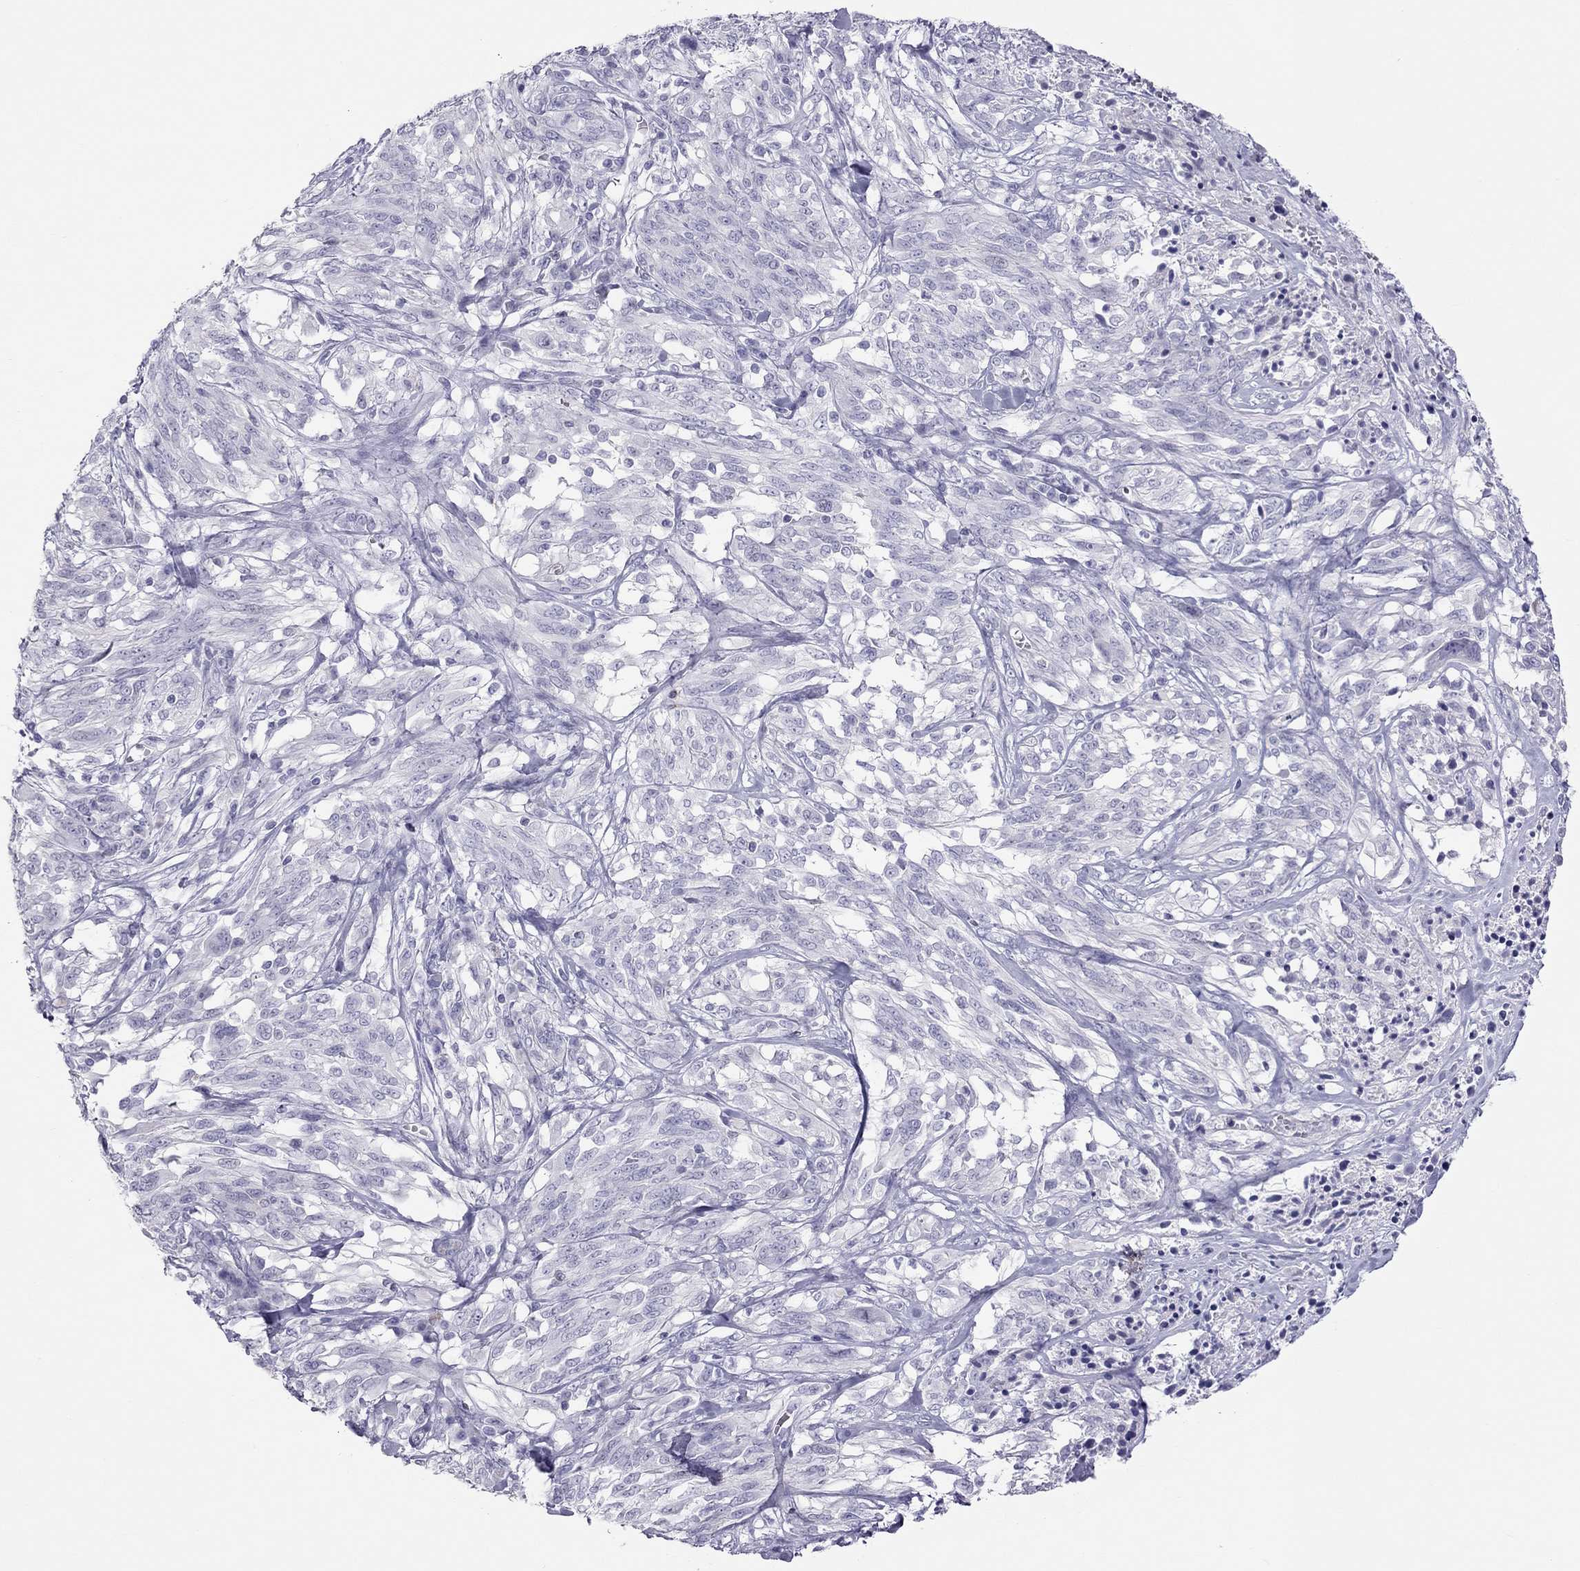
{"staining": {"intensity": "negative", "quantity": "none", "location": "none"}, "tissue": "melanoma", "cell_type": "Tumor cells", "image_type": "cancer", "snomed": [{"axis": "morphology", "description": "Malignant melanoma, NOS"}, {"axis": "topography", "description": "Skin"}], "caption": "Tumor cells show no significant expression in malignant melanoma.", "gene": "TEX14", "patient": {"sex": "female", "age": 91}}